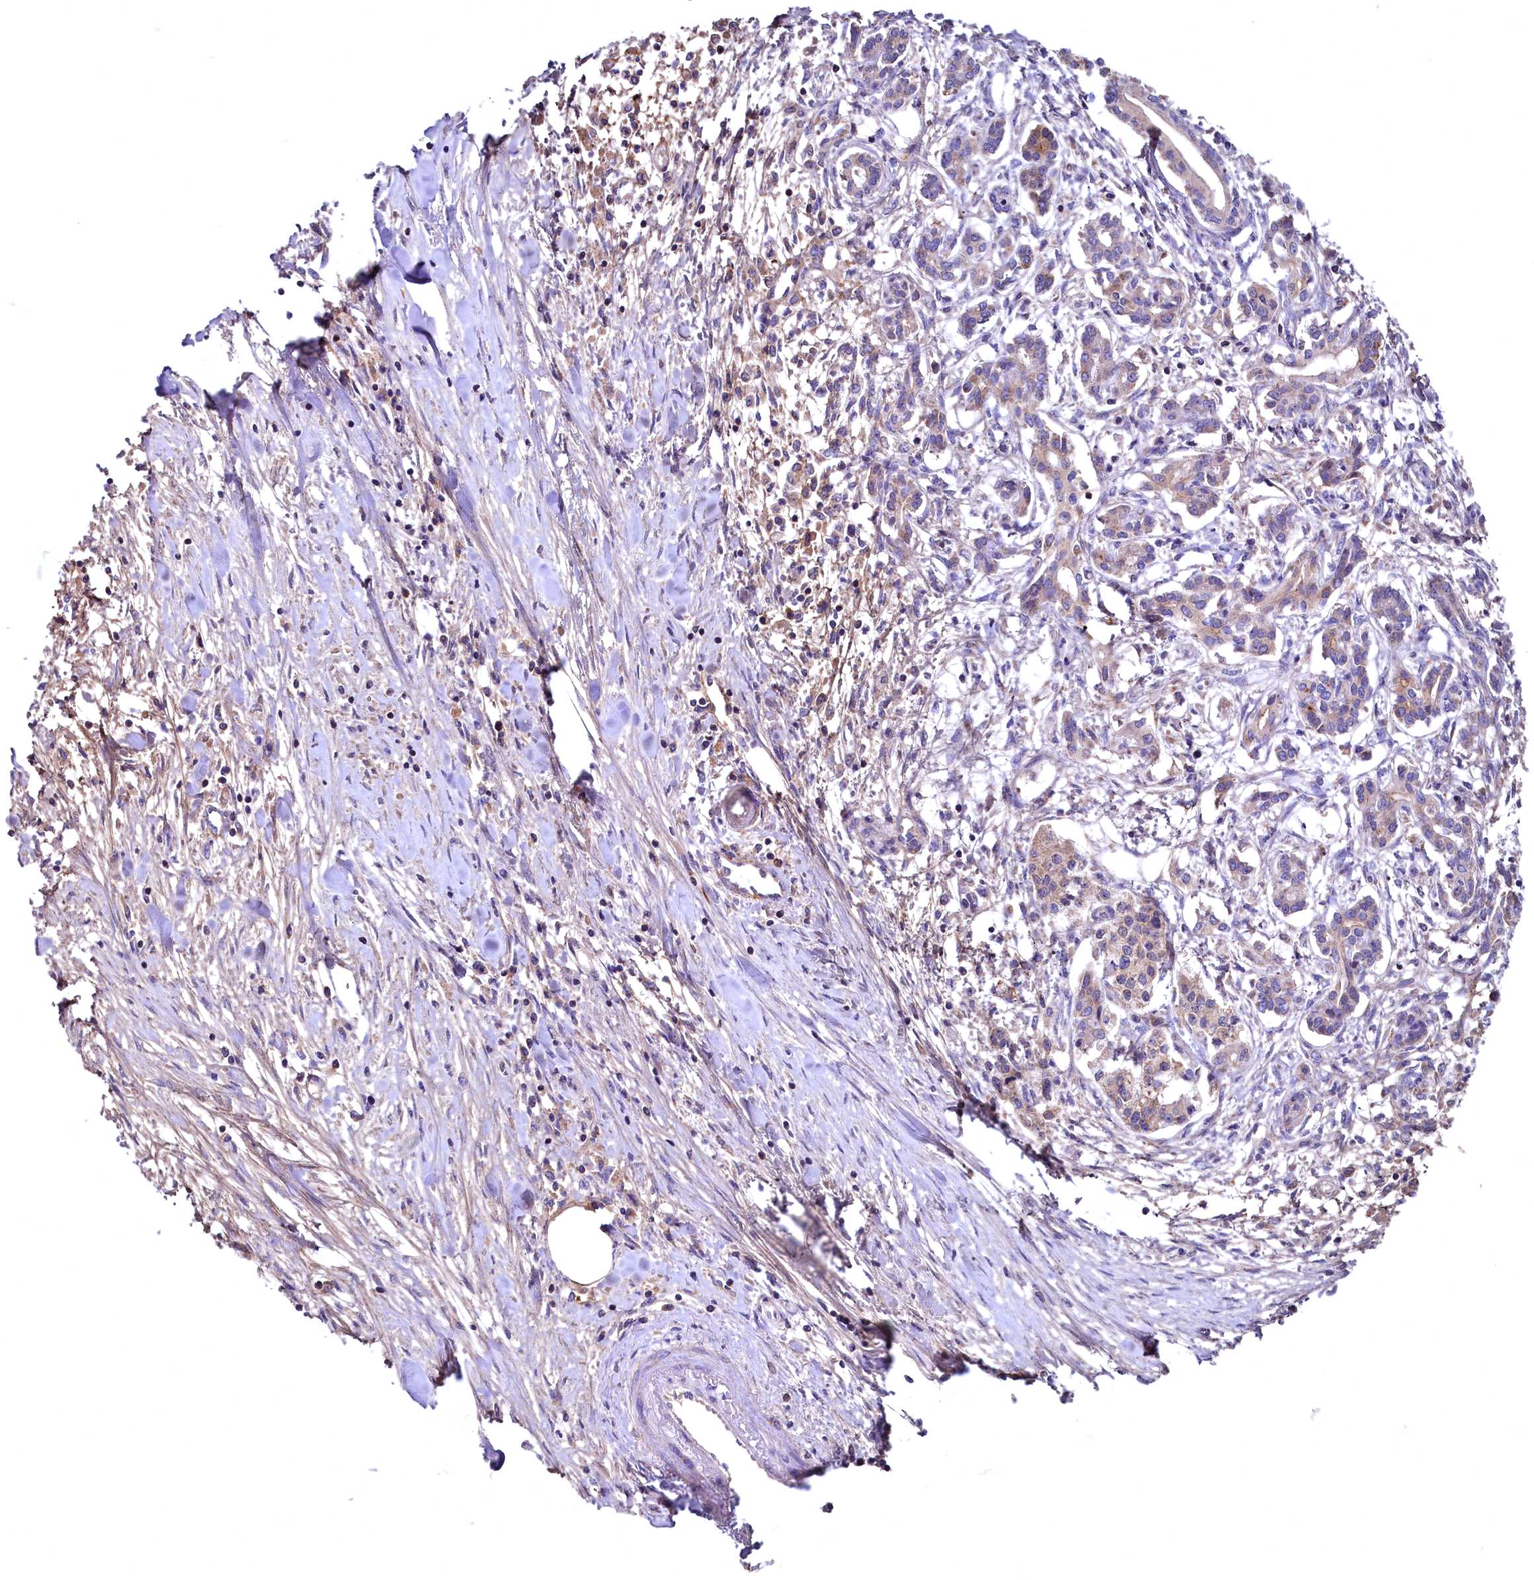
{"staining": {"intensity": "weak", "quantity": "25%-75%", "location": "cytoplasmic/membranous"}, "tissue": "pancreatic cancer", "cell_type": "Tumor cells", "image_type": "cancer", "snomed": [{"axis": "morphology", "description": "Adenocarcinoma, NOS"}, {"axis": "topography", "description": "Pancreas"}], "caption": "Tumor cells demonstrate weak cytoplasmic/membranous positivity in approximately 25%-75% of cells in pancreatic cancer (adenocarcinoma).", "gene": "MRPL57", "patient": {"sex": "female", "age": 50}}